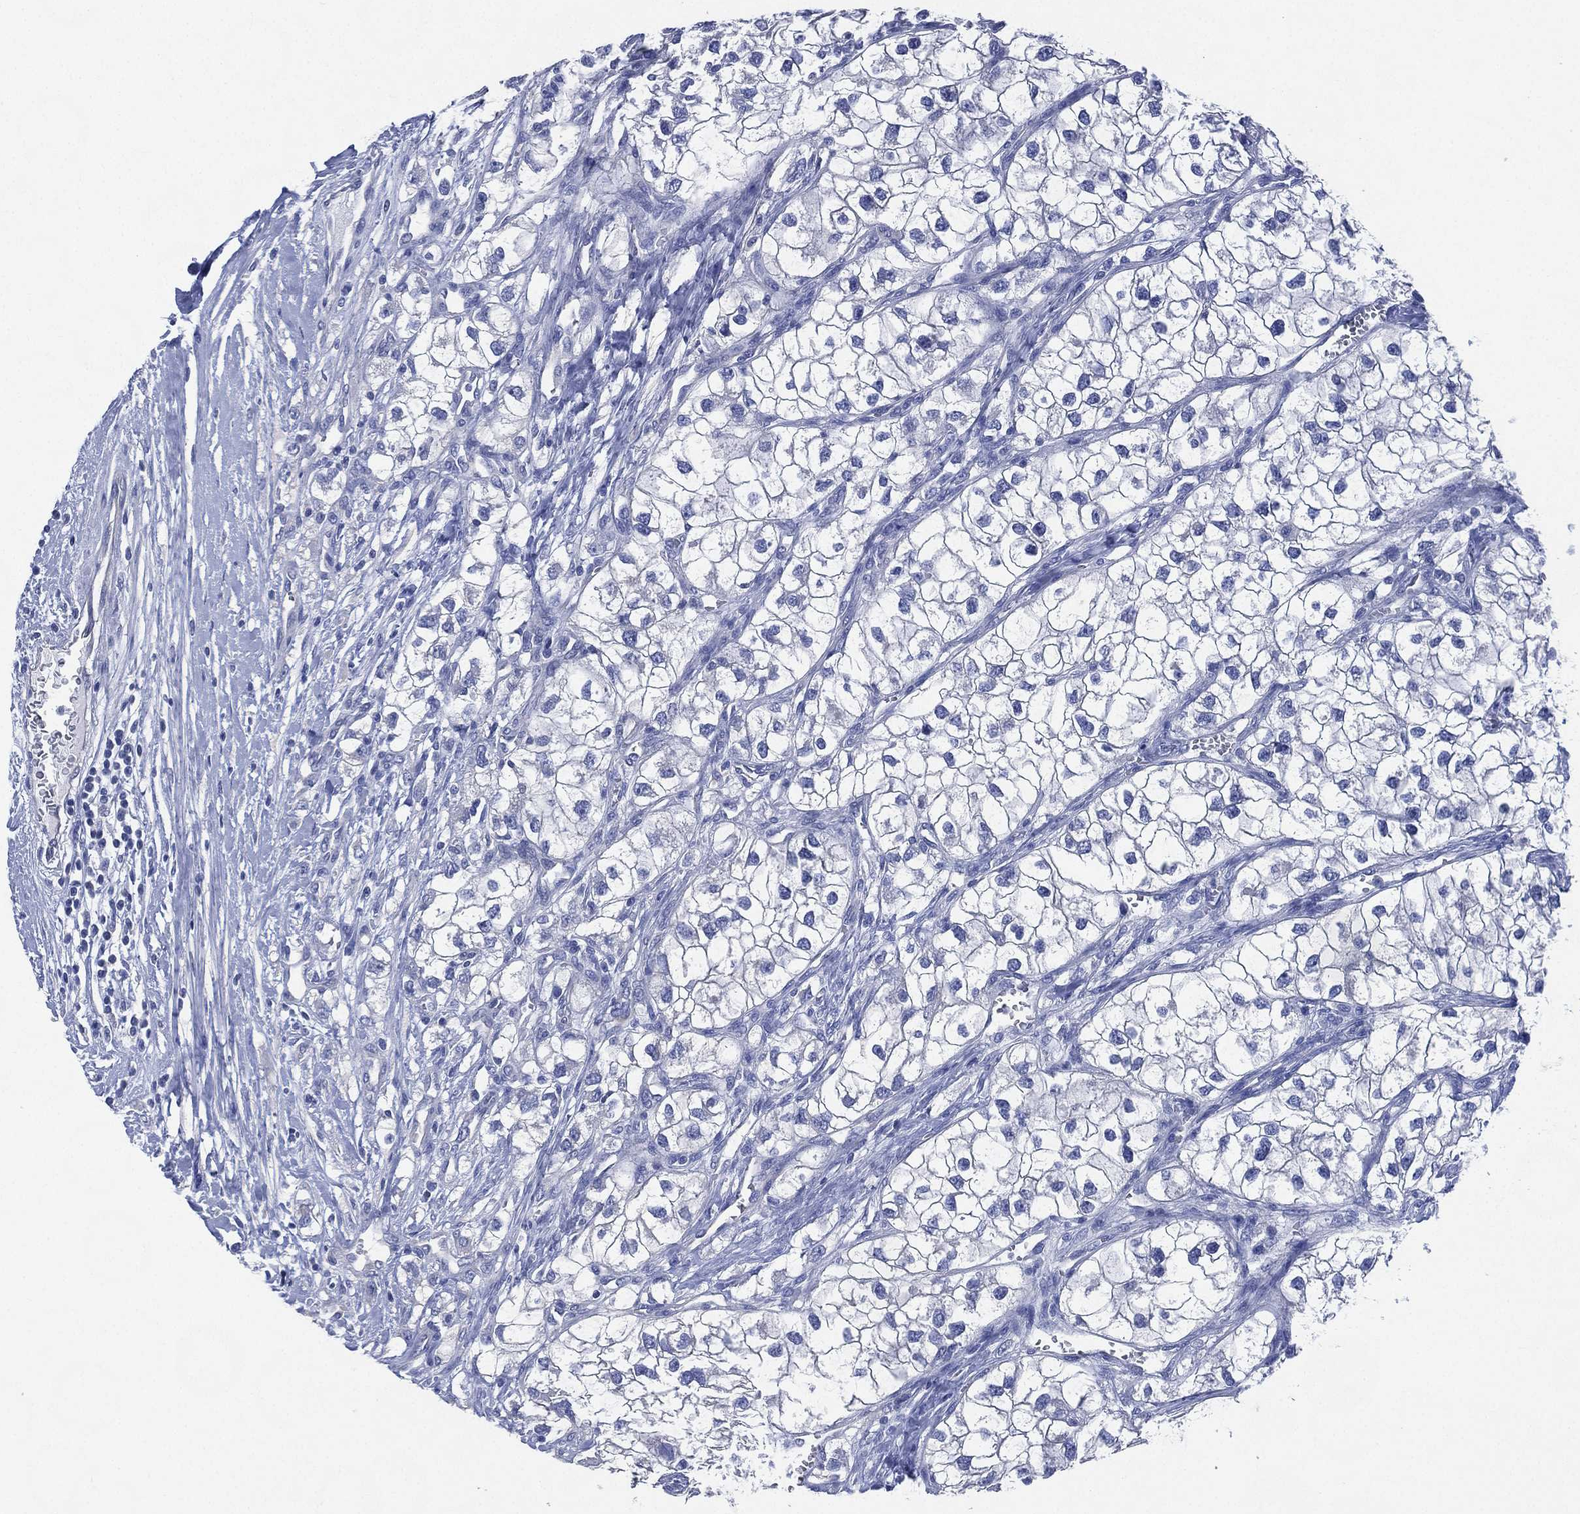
{"staining": {"intensity": "negative", "quantity": "none", "location": "none"}, "tissue": "renal cancer", "cell_type": "Tumor cells", "image_type": "cancer", "snomed": [{"axis": "morphology", "description": "Adenocarcinoma, NOS"}, {"axis": "topography", "description": "Kidney"}], "caption": "This is a micrograph of immunohistochemistry (IHC) staining of adenocarcinoma (renal), which shows no staining in tumor cells.", "gene": "CCDC70", "patient": {"sex": "male", "age": 59}}